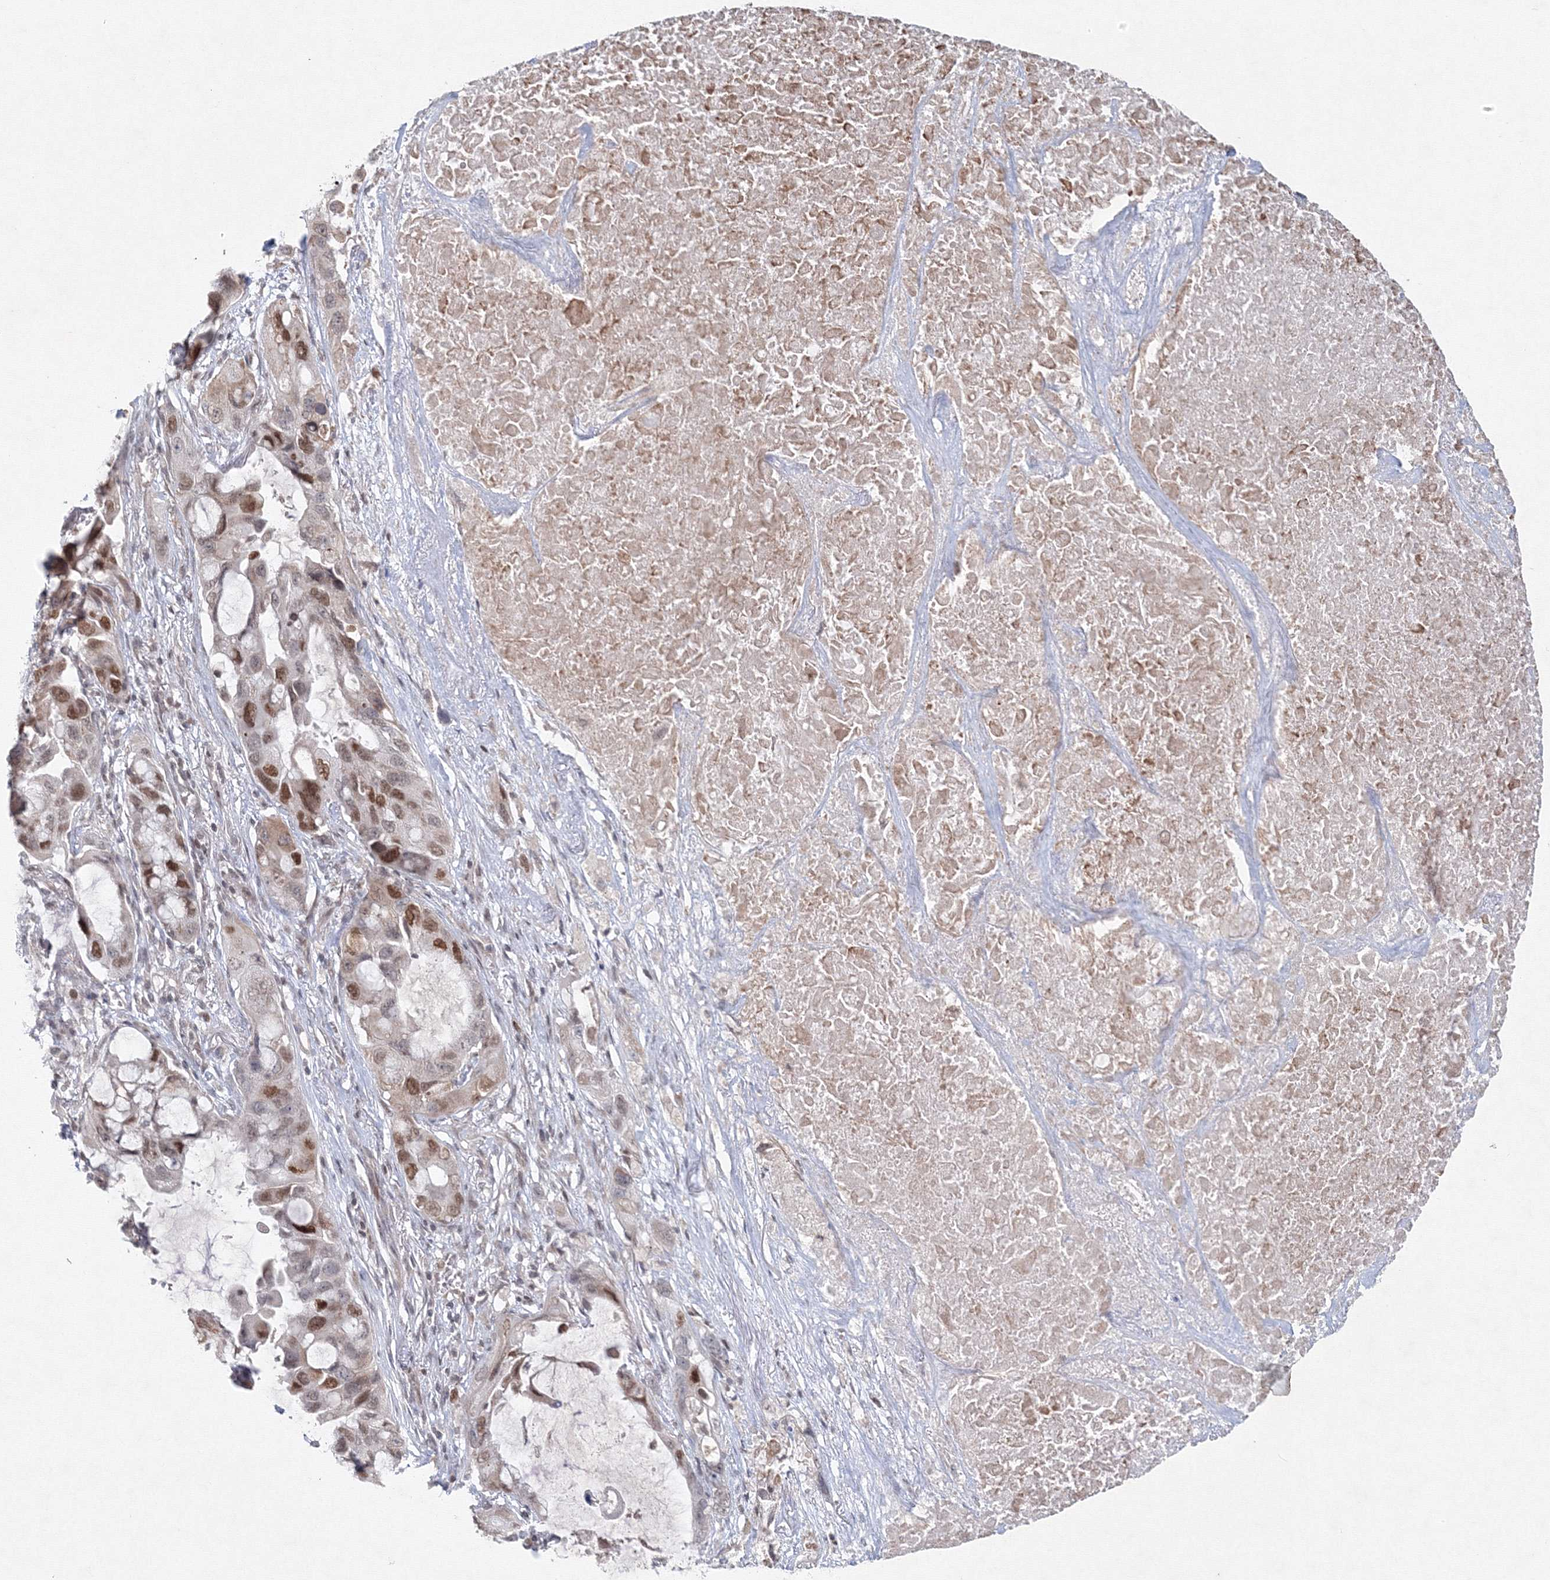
{"staining": {"intensity": "moderate", "quantity": "<25%", "location": "nuclear"}, "tissue": "lung cancer", "cell_type": "Tumor cells", "image_type": "cancer", "snomed": [{"axis": "morphology", "description": "Squamous cell carcinoma, NOS"}, {"axis": "topography", "description": "Lung"}], "caption": "Tumor cells reveal low levels of moderate nuclear expression in about <25% of cells in human lung squamous cell carcinoma.", "gene": "KIF4A", "patient": {"sex": "female", "age": 73}}